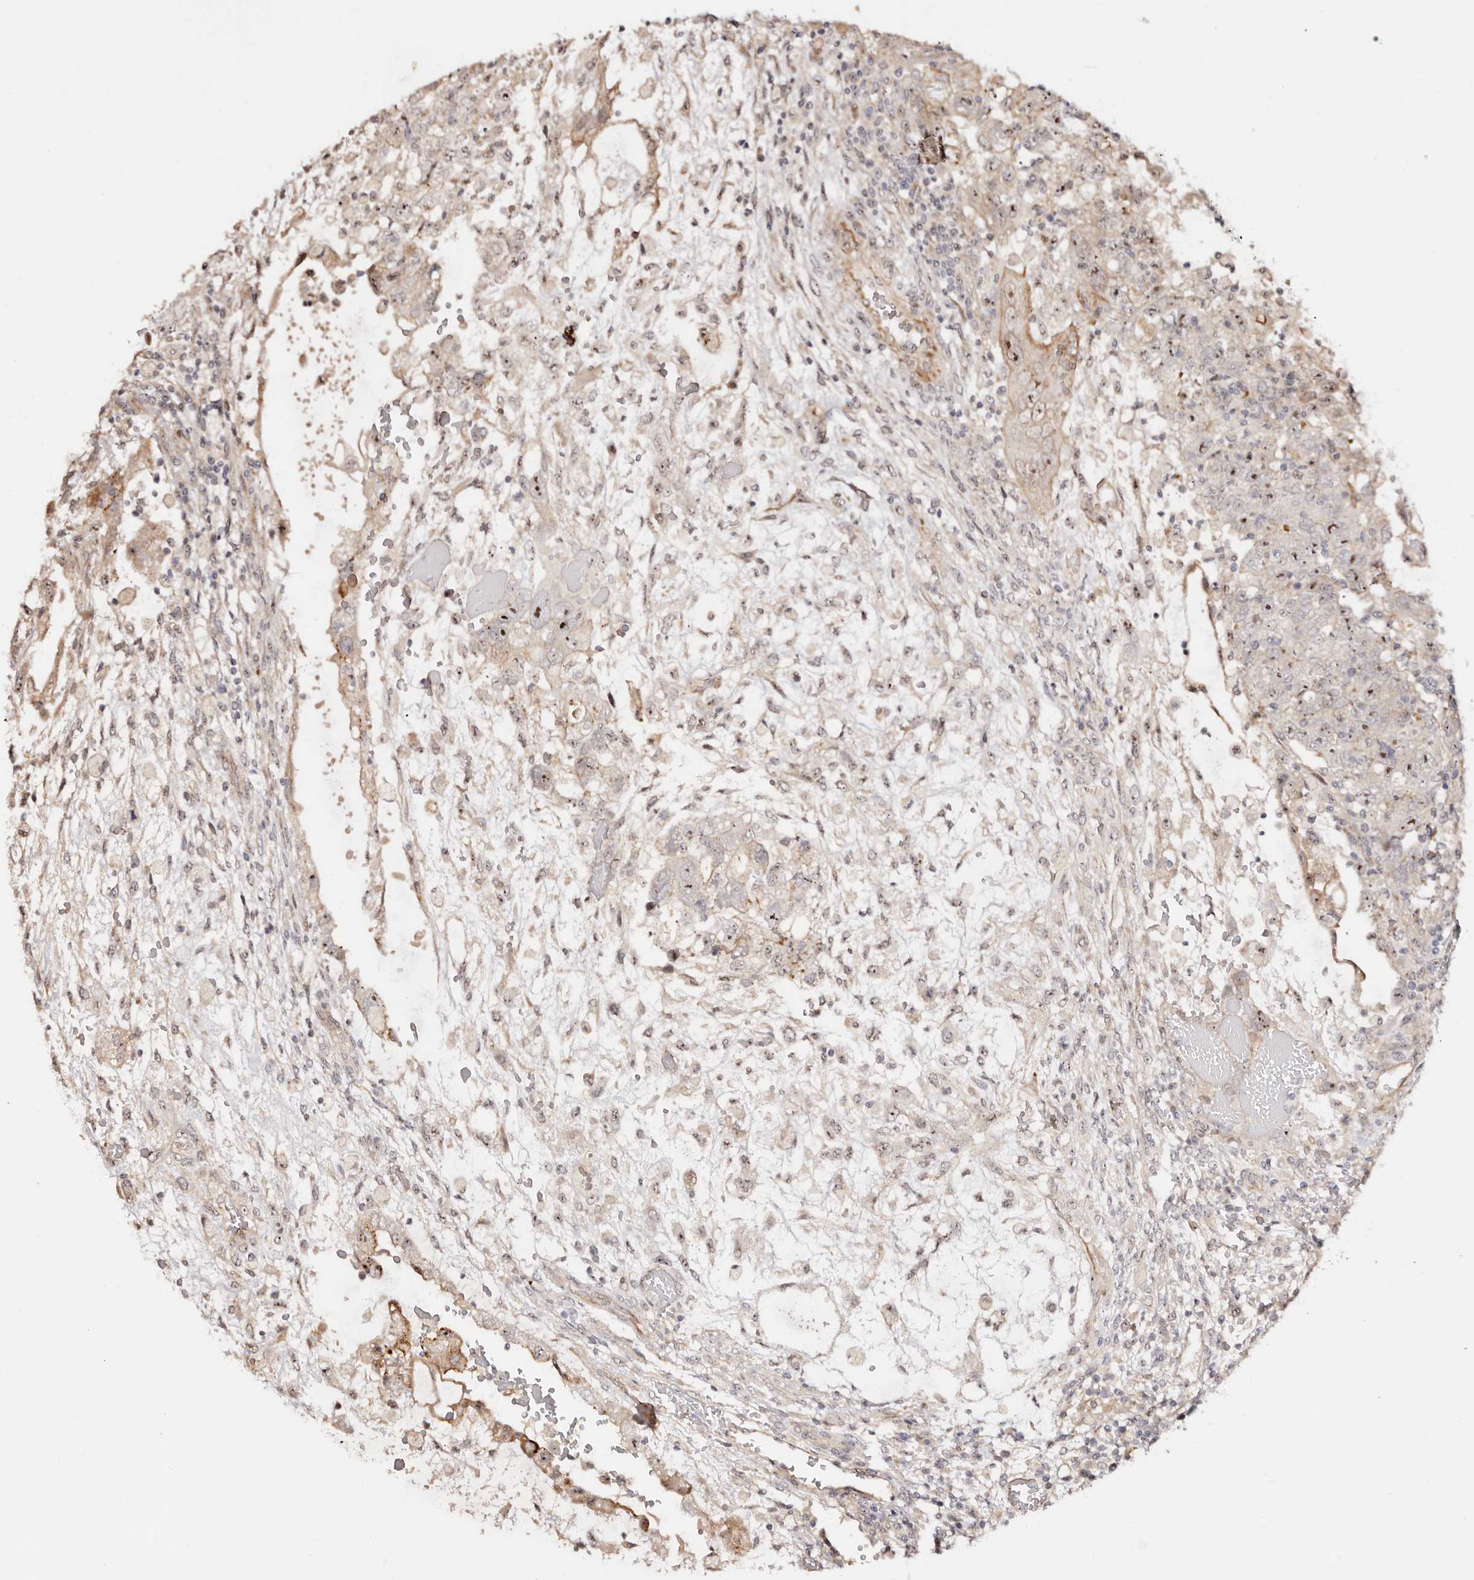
{"staining": {"intensity": "moderate", "quantity": "25%-75%", "location": "cytoplasmic/membranous,nuclear"}, "tissue": "testis cancer", "cell_type": "Tumor cells", "image_type": "cancer", "snomed": [{"axis": "morphology", "description": "Carcinoma, Embryonal, NOS"}, {"axis": "topography", "description": "Testis"}], "caption": "A brown stain highlights moderate cytoplasmic/membranous and nuclear staining of a protein in human testis cancer (embryonal carcinoma) tumor cells.", "gene": "ODF2L", "patient": {"sex": "male", "age": 36}}